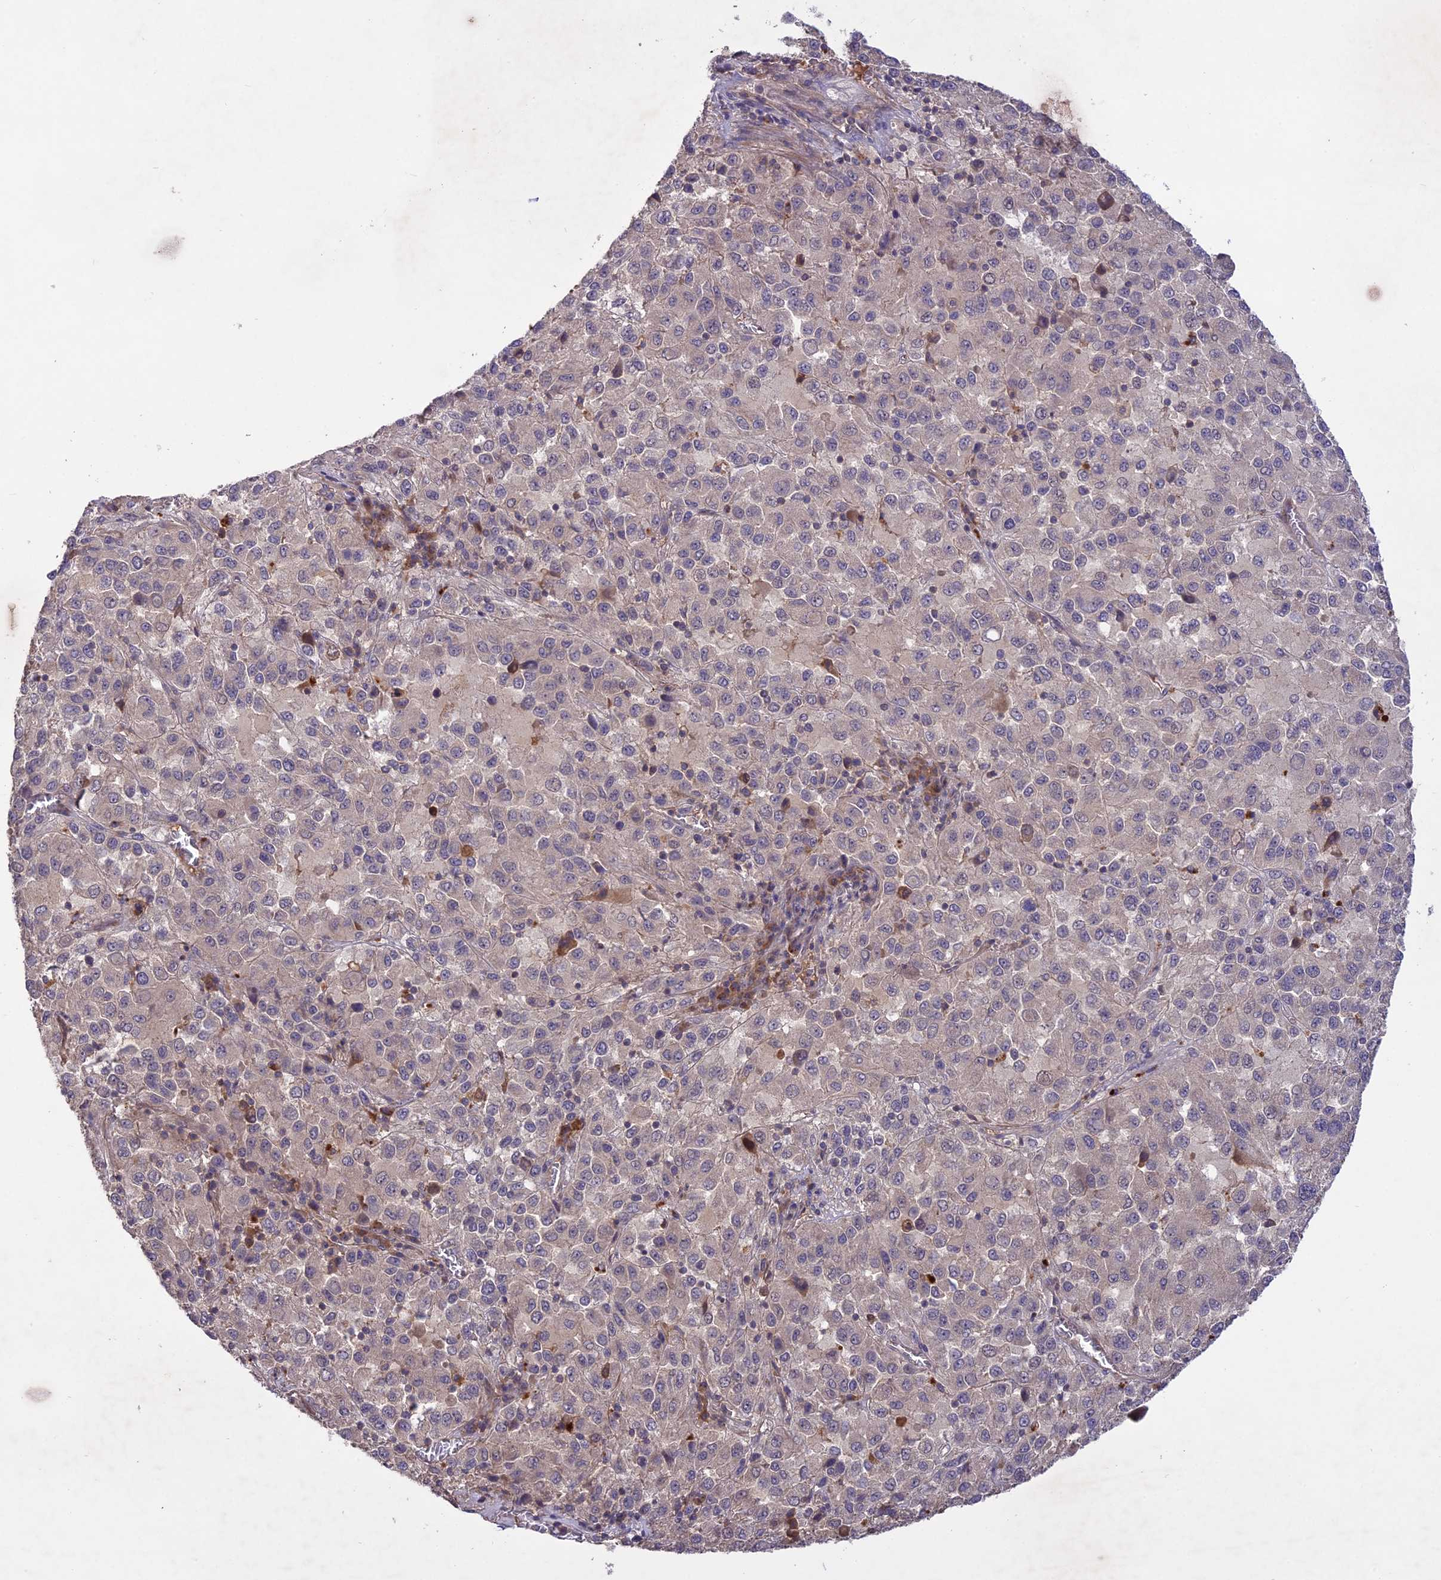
{"staining": {"intensity": "negative", "quantity": "none", "location": "none"}, "tissue": "melanoma", "cell_type": "Tumor cells", "image_type": "cancer", "snomed": [{"axis": "morphology", "description": "Malignant melanoma, Metastatic site"}, {"axis": "topography", "description": "Lung"}], "caption": "A histopathology image of human melanoma is negative for staining in tumor cells. Nuclei are stained in blue.", "gene": "ADO", "patient": {"sex": "male", "age": 64}}